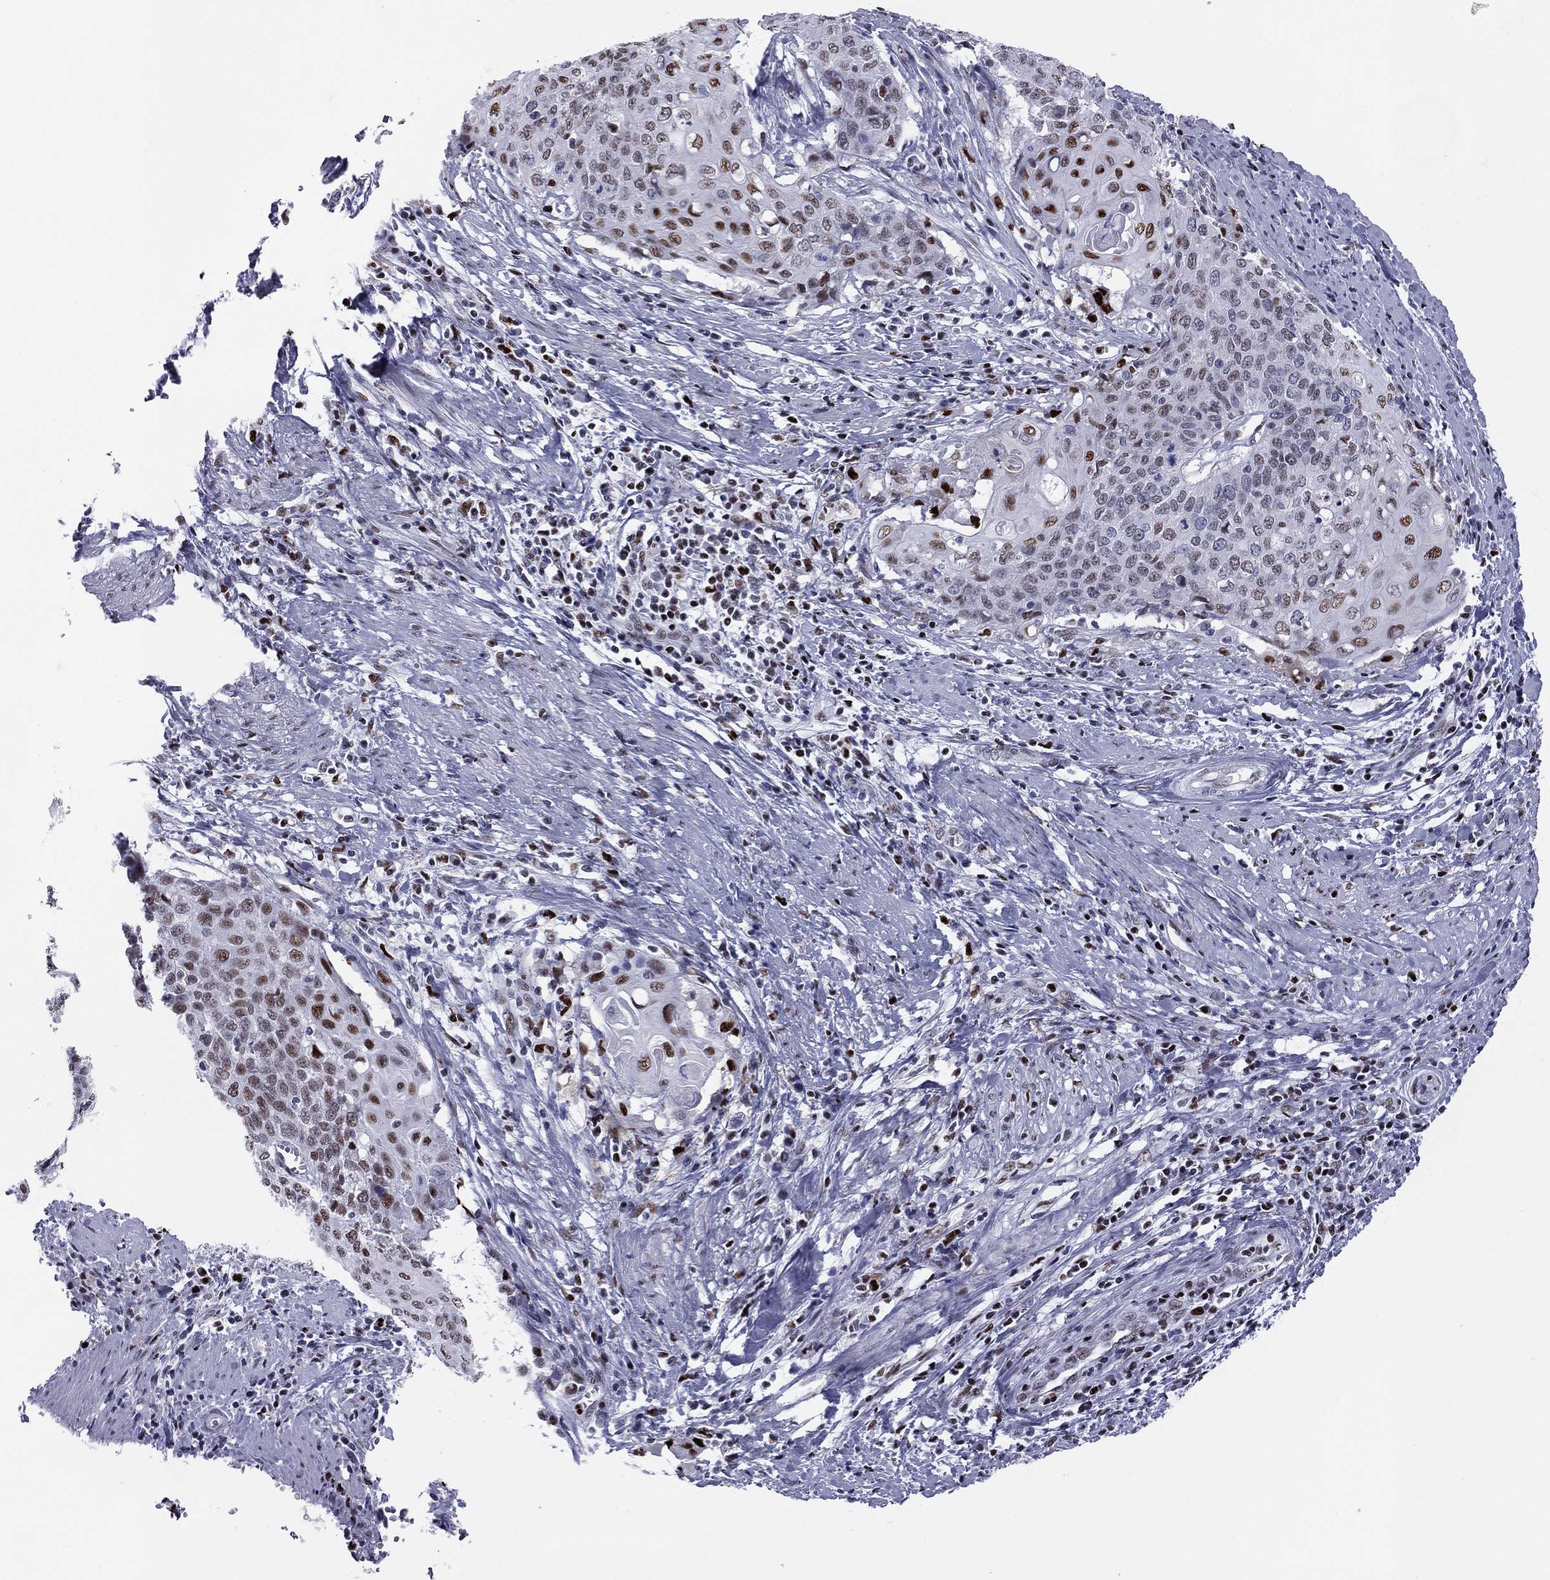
{"staining": {"intensity": "strong", "quantity": "<25%", "location": "nuclear"}, "tissue": "cervical cancer", "cell_type": "Tumor cells", "image_type": "cancer", "snomed": [{"axis": "morphology", "description": "Squamous cell carcinoma, NOS"}, {"axis": "topography", "description": "Cervix"}], "caption": "Approximately <25% of tumor cells in cervical cancer display strong nuclear protein expression as visualized by brown immunohistochemical staining.", "gene": "PCGF3", "patient": {"sex": "female", "age": 39}}